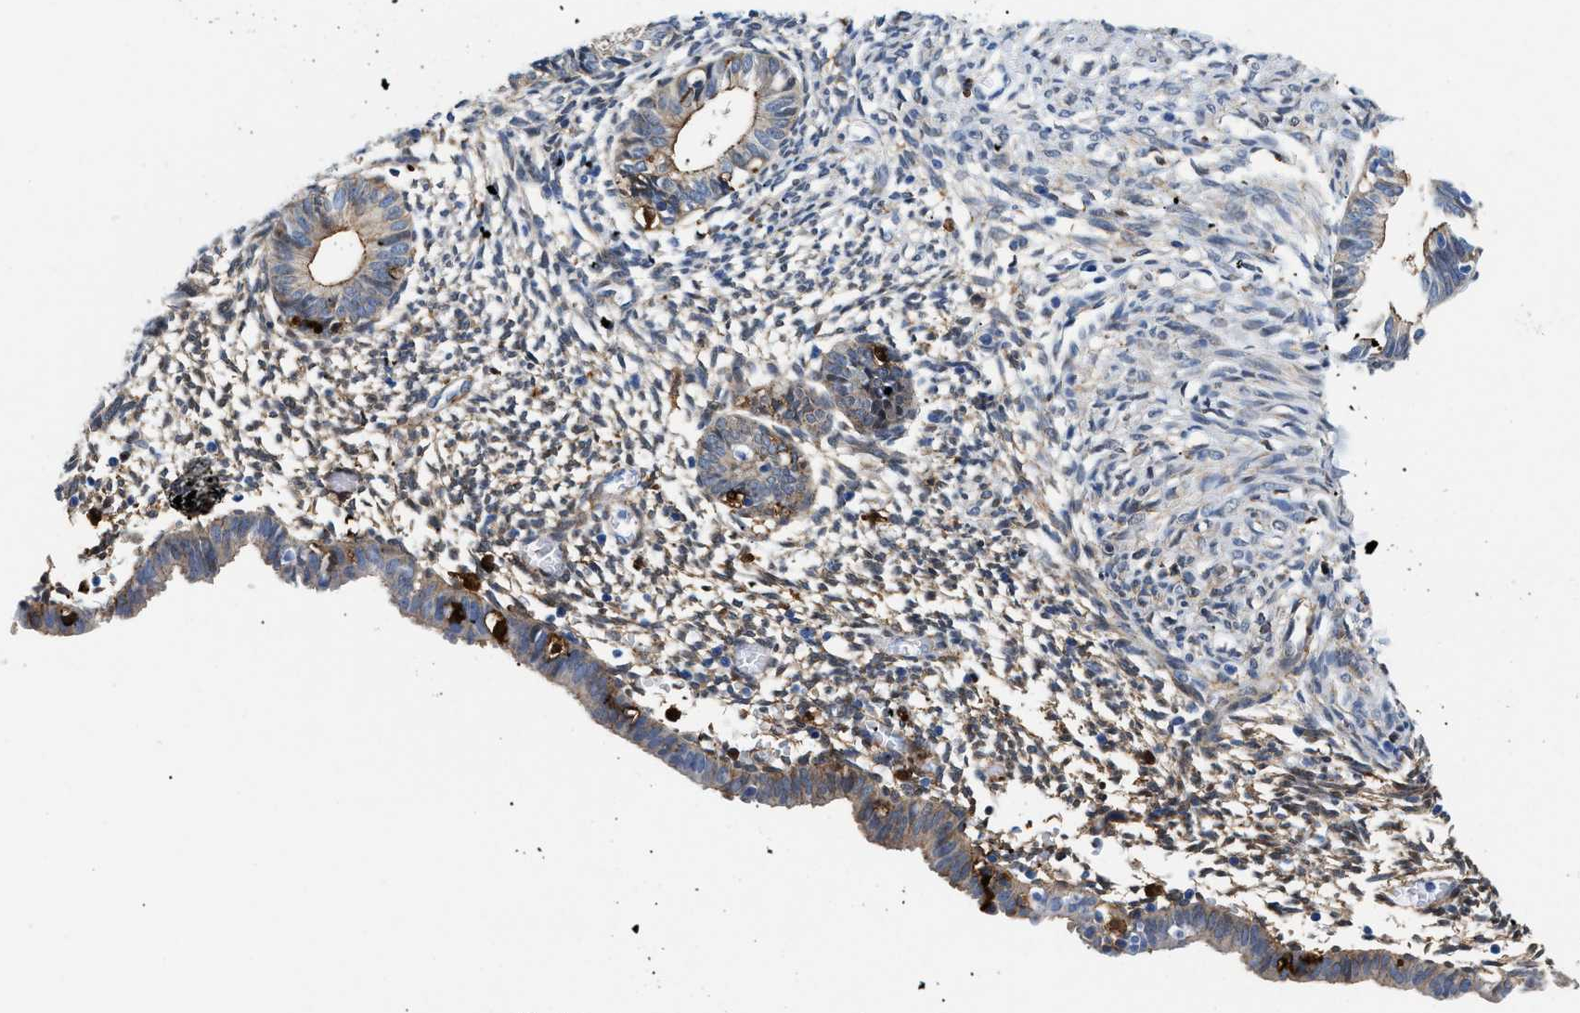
{"staining": {"intensity": "strong", "quantity": "25%-75%", "location": "cytoplasmic/membranous"}, "tissue": "endometrium", "cell_type": "Cells in endometrial stroma", "image_type": "normal", "snomed": [{"axis": "morphology", "description": "Normal tissue, NOS"}, {"axis": "morphology", "description": "Atrophy, NOS"}, {"axis": "topography", "description": "Uterus"}, {"axis": "topography", "description": "Endometrium"}], "caption": "IHC image of unremarkable endometrium stained for a protein (brown), which demonstrates high levels of strong cytoplasmic/membranous staining in about 25%-75% of cells in endometrial stroma.", "gene": "GSN", "patient": {"sex": "female", "age": 68}}